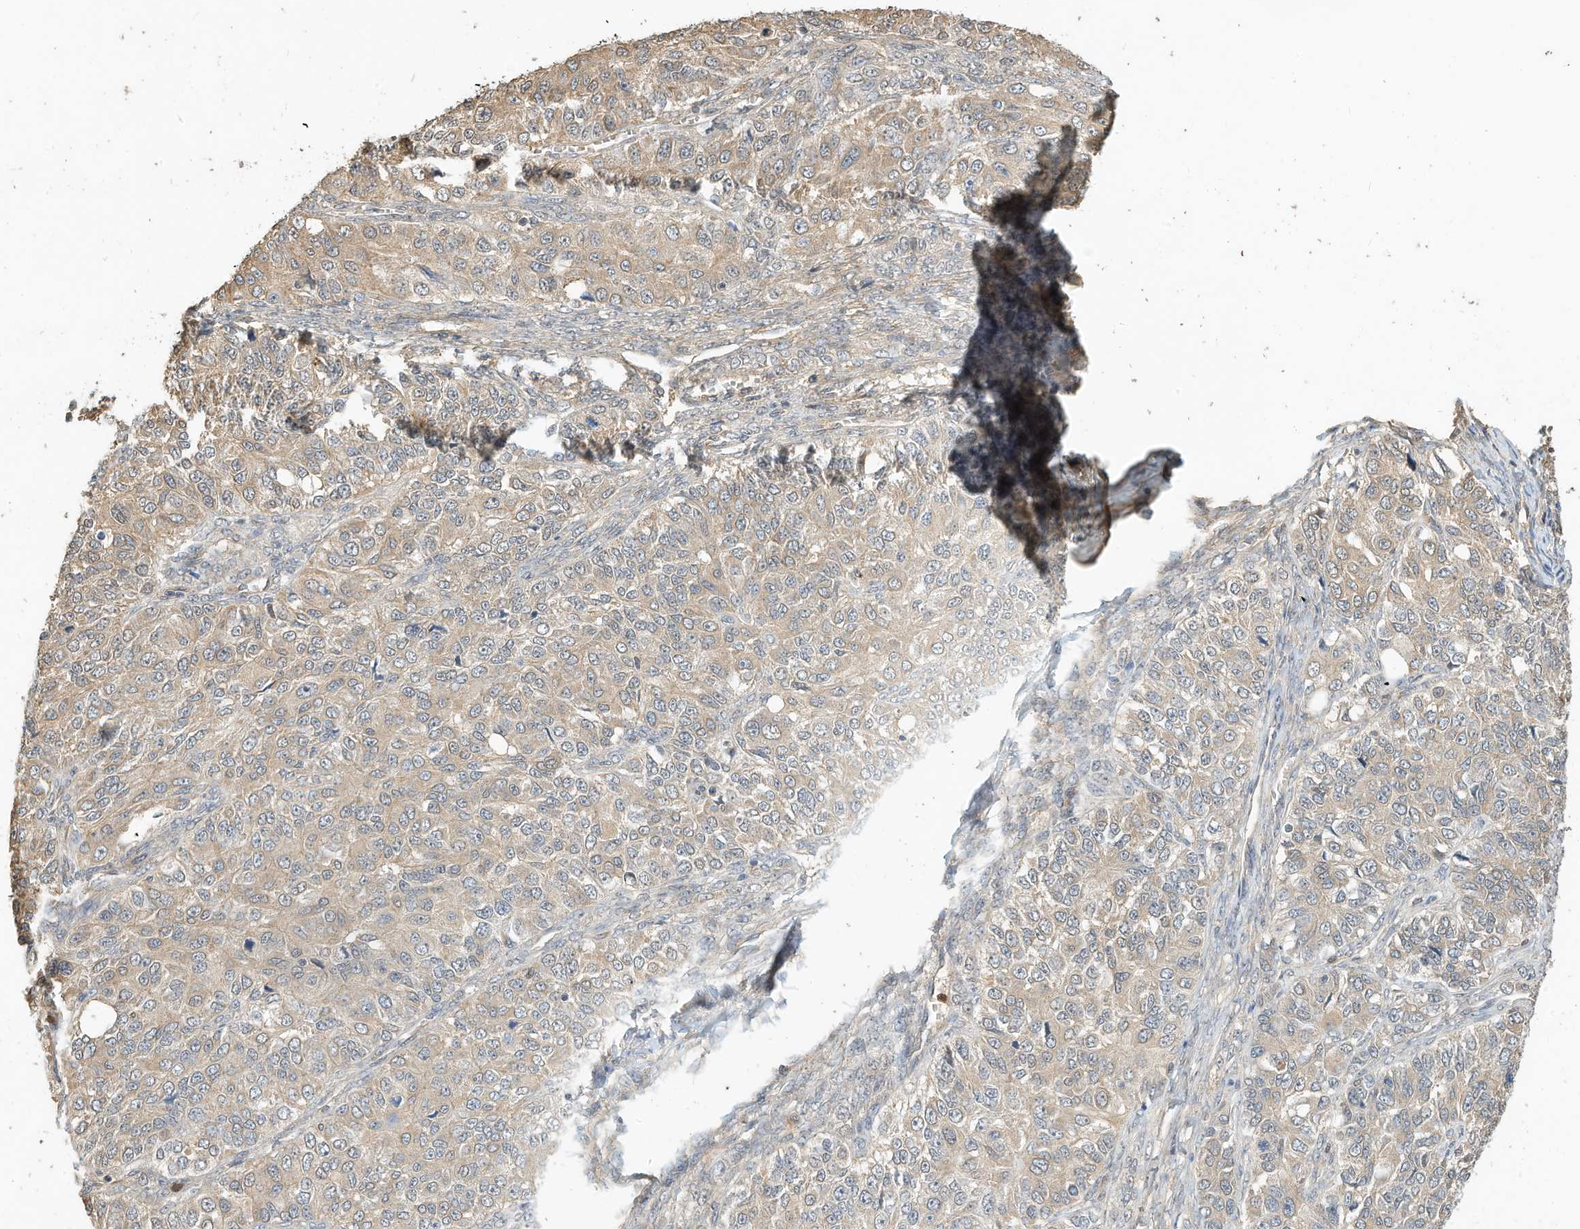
{"staining": {"intensity": "weak", "quantity": "25%-75%", "location": "cytoplasmic/membranous"}, "tissue": "ovarian cancer", "cell_type": "Tumor cells", "image_type": "cancer", "snomed": [{"axis": "morphology", "description": "Carcinoma, endometroid"}, {"axis": "topography", "description": "Ovary"}], "caption": "Immunohistochemistry image of ovarian endometroid carcinoma stained for a protein (brown), which reveals low levels of weak cytoplasmic/membranous staining in approximately 25%-75% of tumor cells.", "gene": "OFD1", "patient": {"sex": "female", "age": 51}}